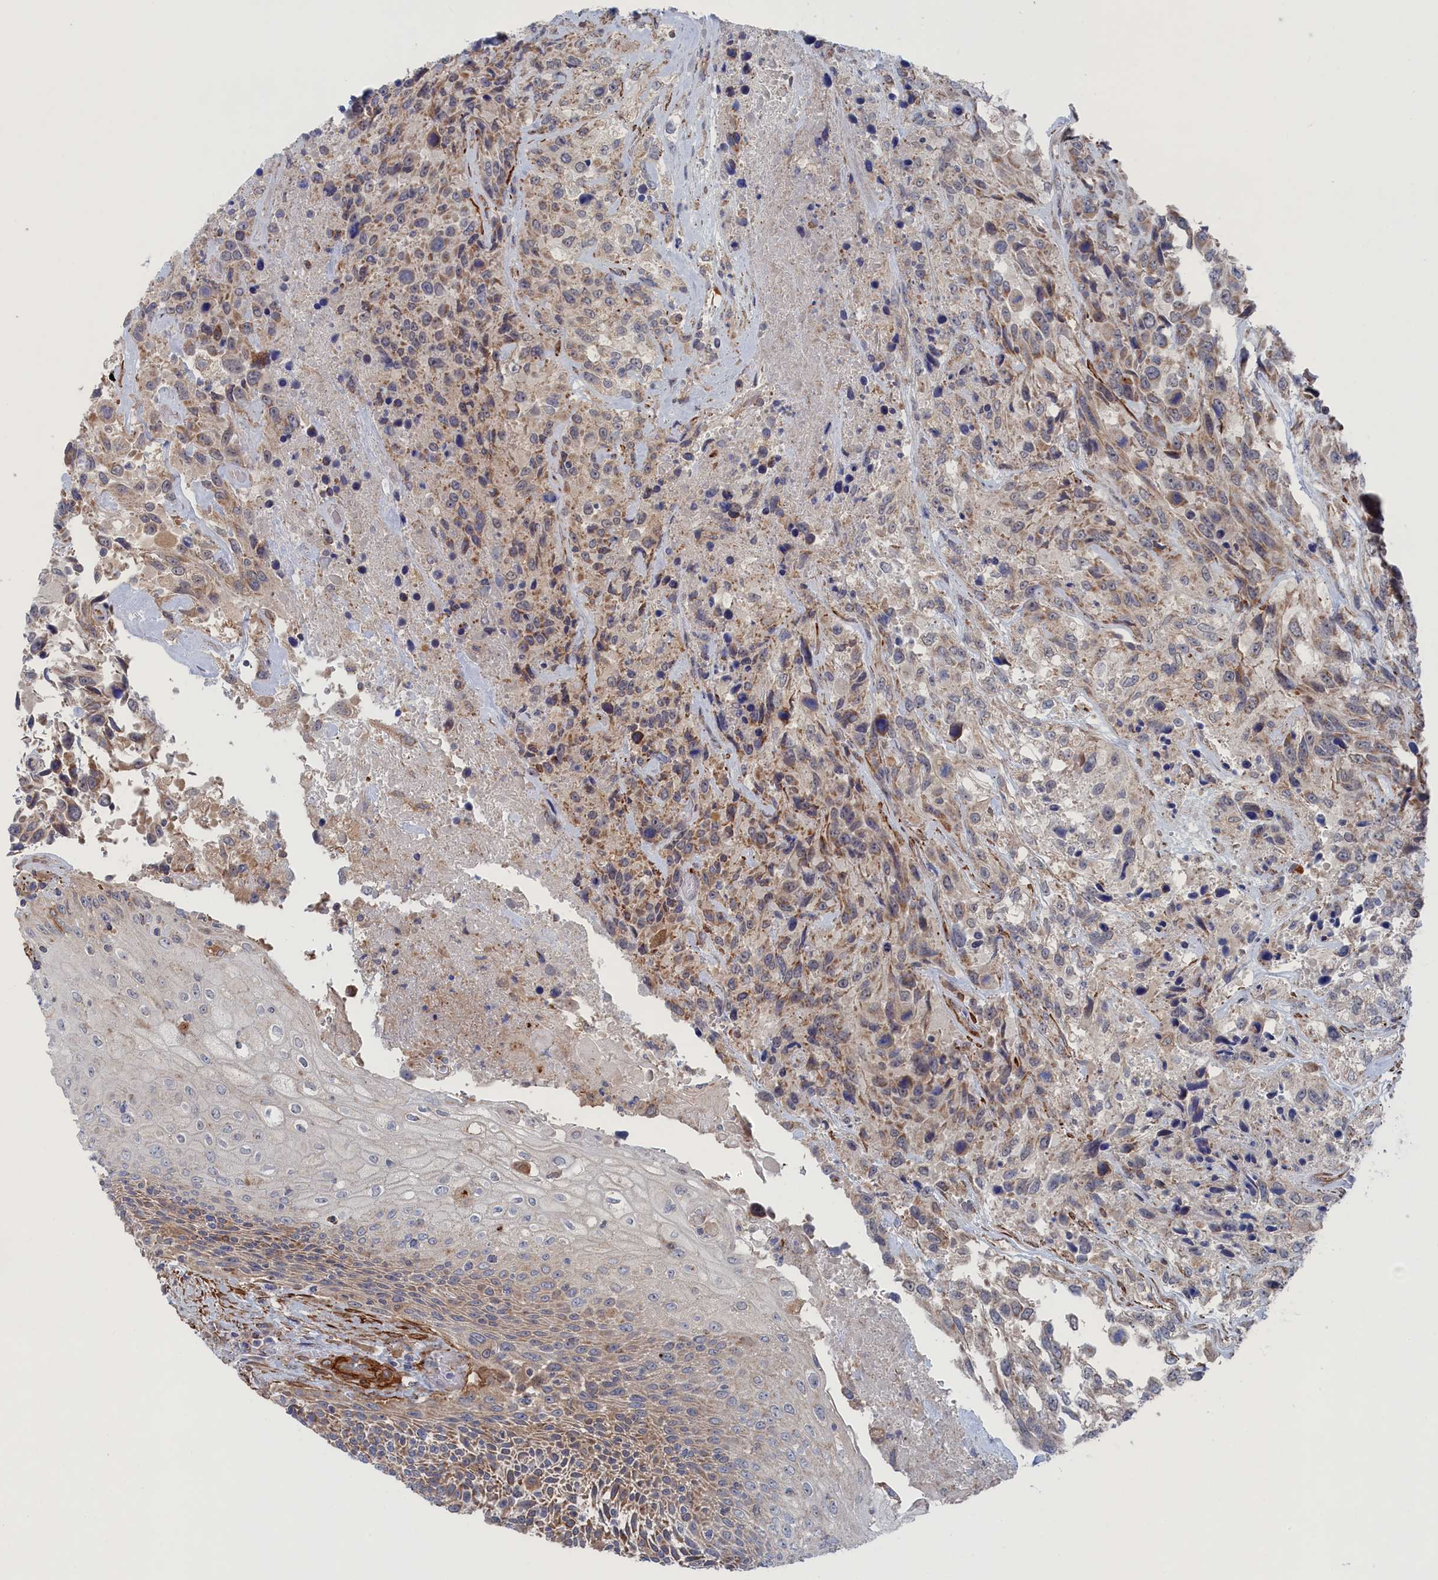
{"staining": {"intensity": "moderate", "quantity": "25%-75%", "location": "cytoplasmic/membranous"}, "tissue": "urothelial cancer", "cell_type": "Tumor cells", "image_type": "cancer", "snomed": [{"axis": "morphology", "description": "Urothelial carcinoma, High grade"}, {"axis": "topography", "description": "Urinary bladder"}], "caption": "Moderate cytoplasmic/membranous staining for a protein is identified in approximately 25%-75% of tumor cells of high-grade urothelial carcinoma using immunohistochemistry.", "gene": "FILIP1L", "patient": {"sex": "female", "age": 70}}